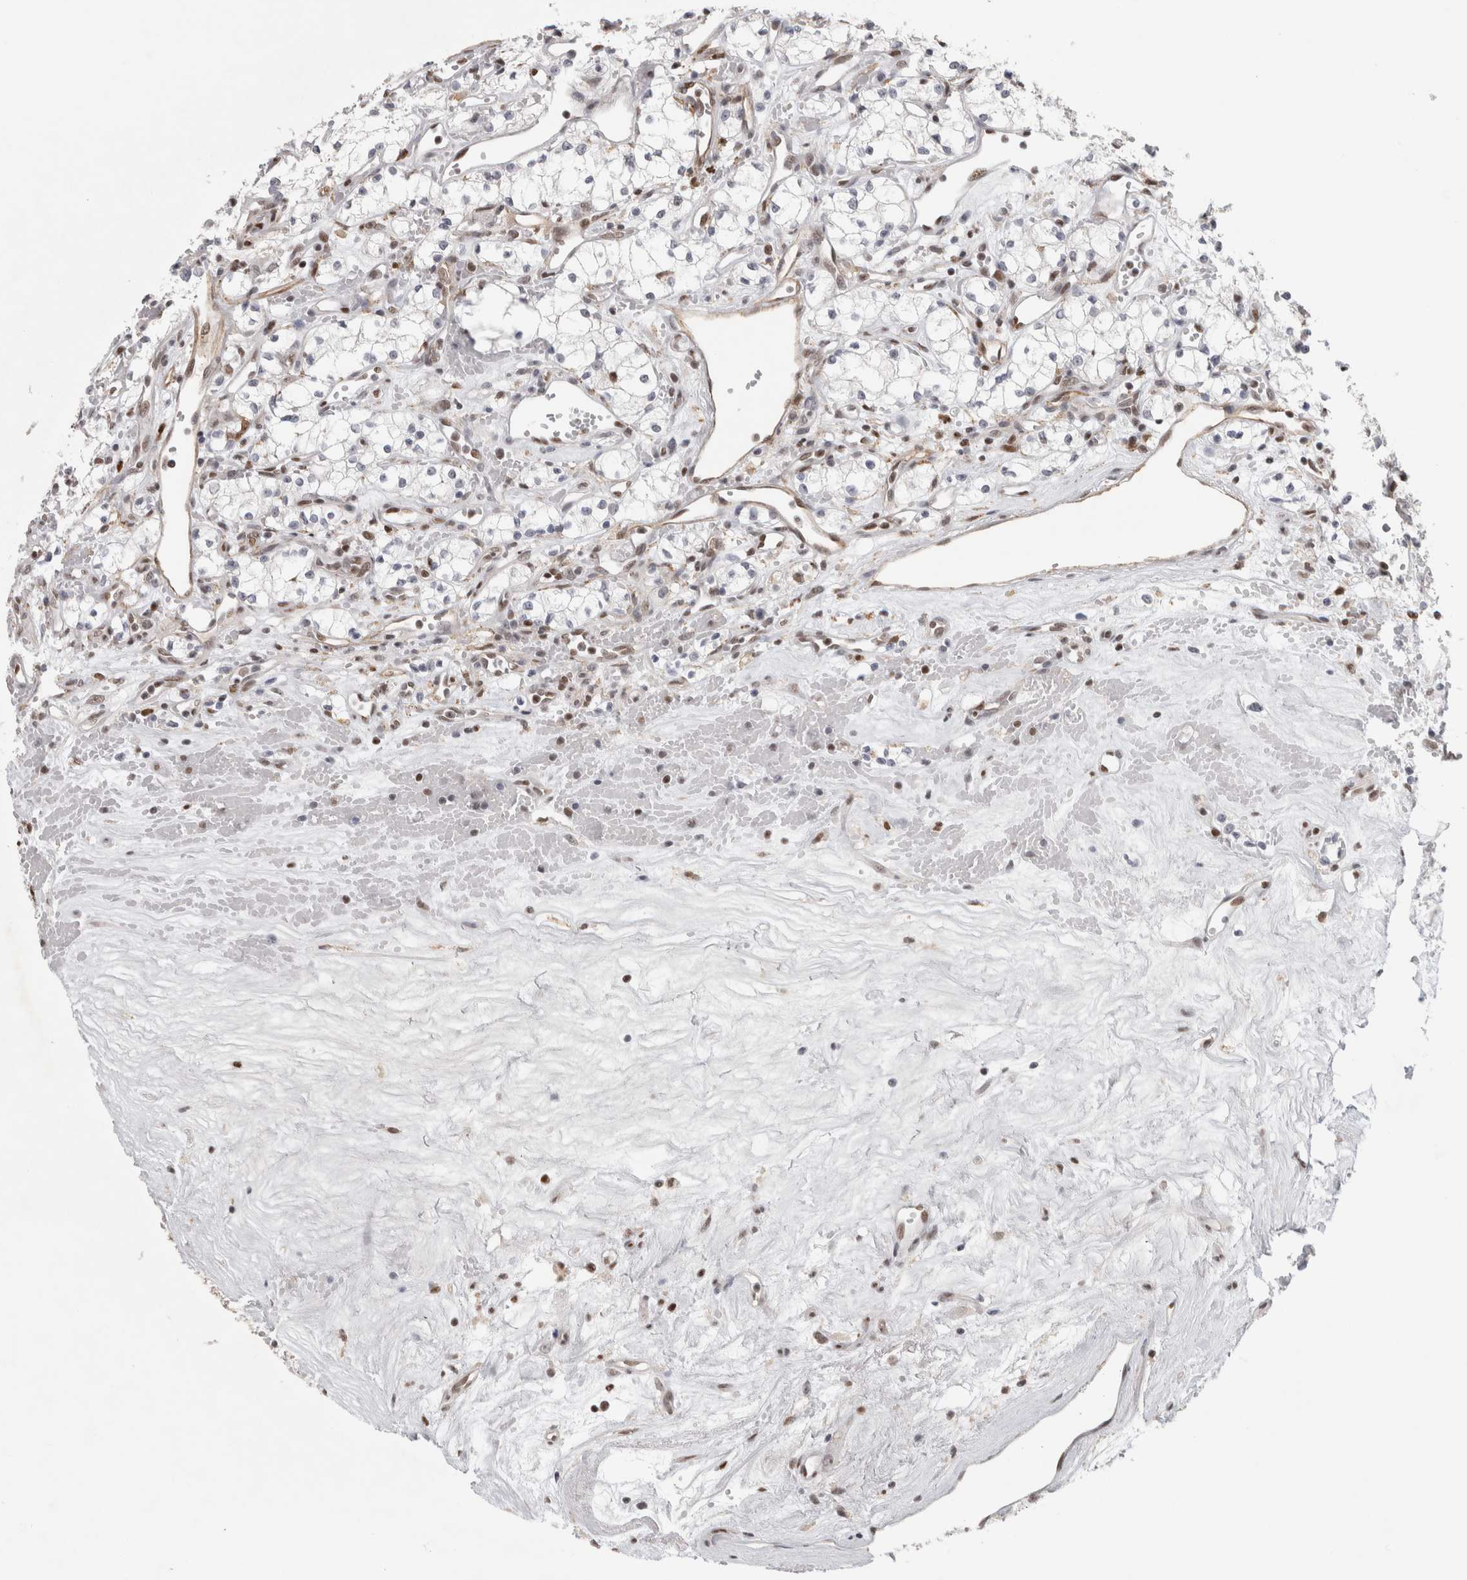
{"staining": {"intensity": "negative", "quantity": "none", "location": "none"}, "tissue": "renal cancer", "cell_type": "Tumor cells", "image_type": "cancer", "snomed": [{"axis": "morphology", "description": "Adenocarcinoma, NOS"}, {"axis": "topography", "description": "Kidney"}], "caption": "Image shows no protein positivity in tumor cells of renal adenocarcinoma tissue.", "gene": "SRARP", "patient": {"sex": "male", "age": 59}}